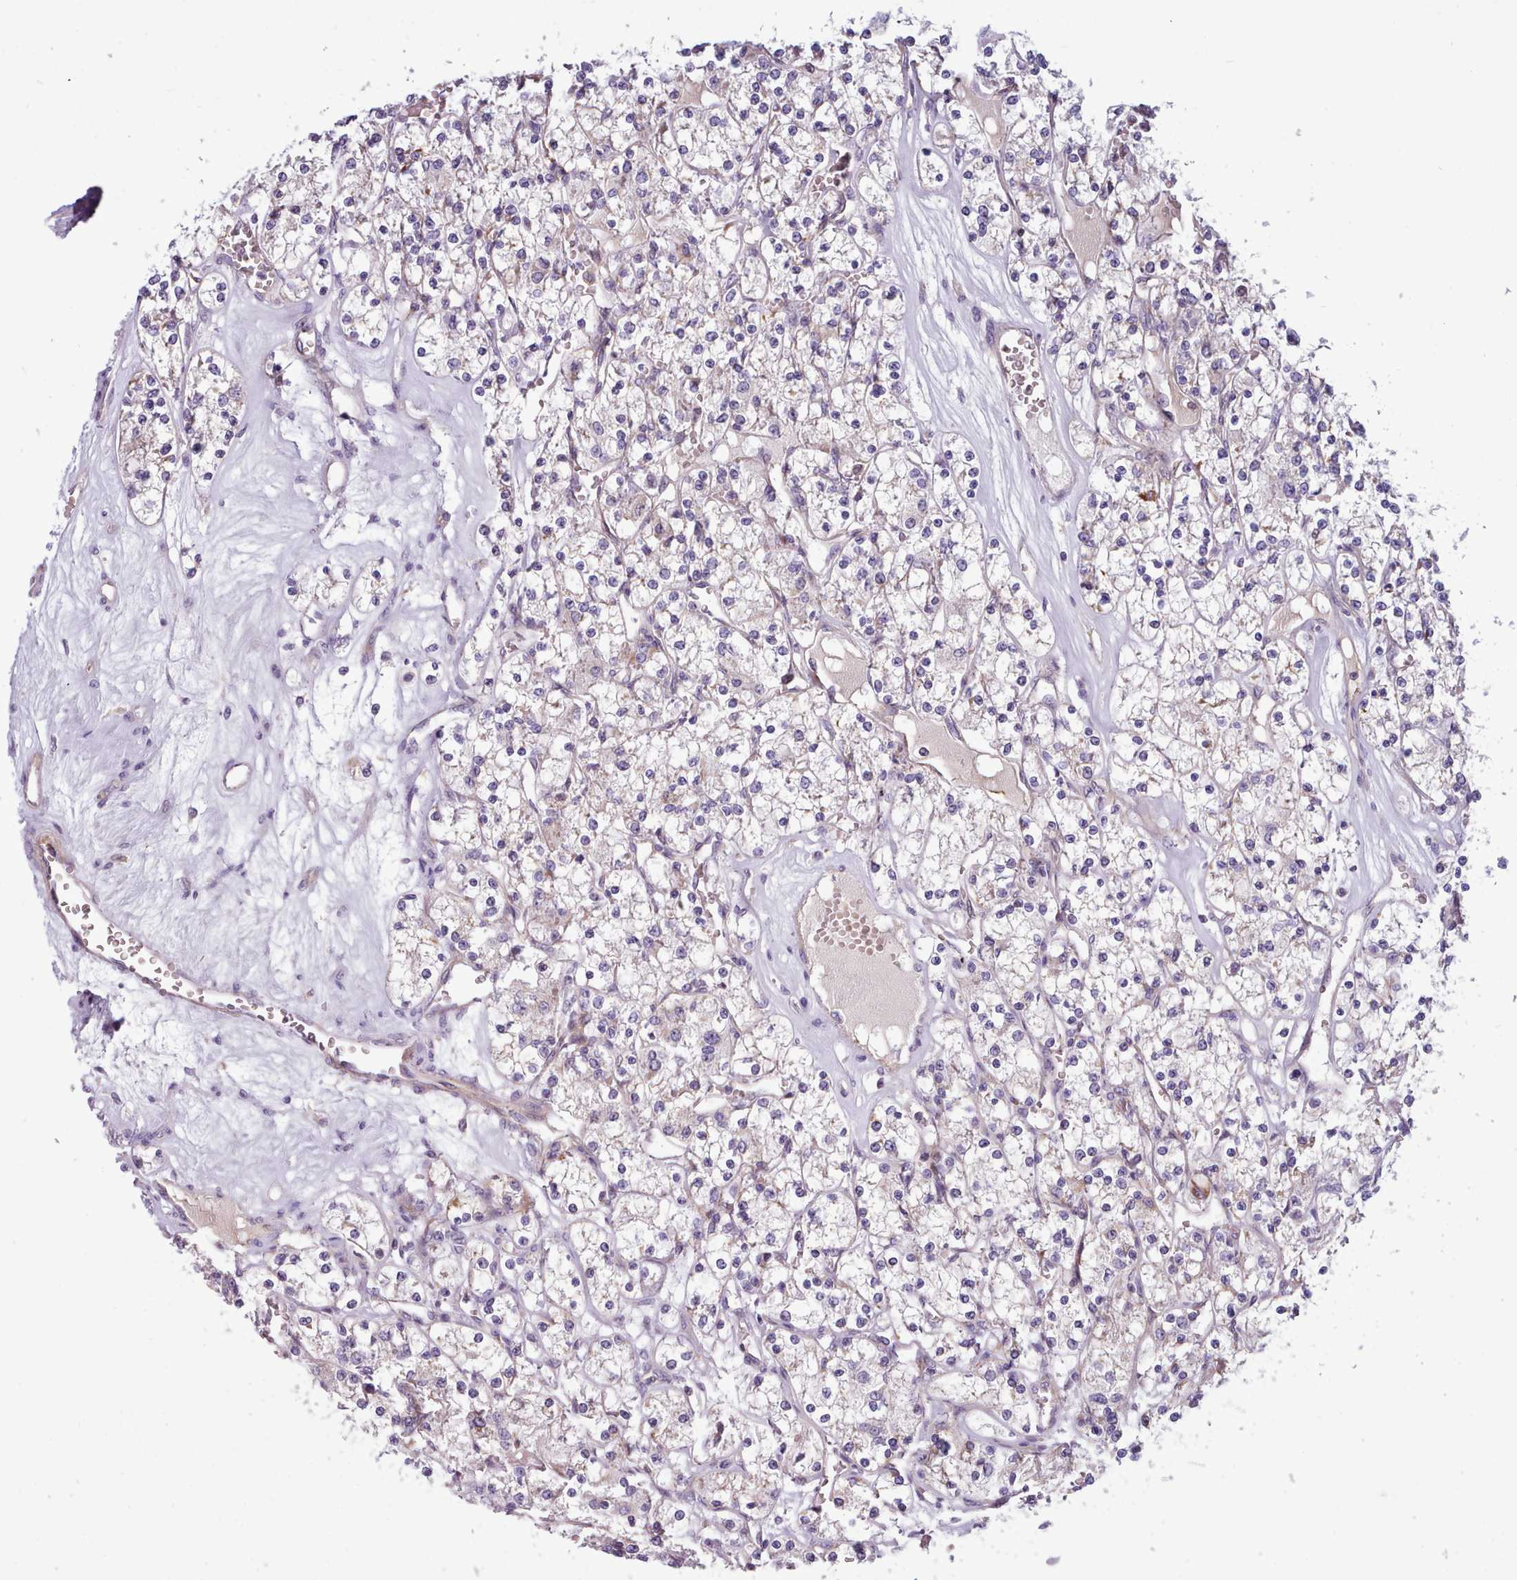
{"staining": {"intensity": "negative", "quantity": "none", "location": "none"}, "tissue": "renal cancer", "cell_type": "Tumor cells", "image_type": "cancer", "snomed": [{"axis": "morphology", "description": "Adenocarcinoma, NOS"}, {"axis": "topography", "description": "Kidney"}], "caption": "Human adenocarcinoma (renal) stained for a protein using IHC shows no staining in tumor cells.", "gene": "TENT4B", "patient": {"sex": "female", "age": 59}}